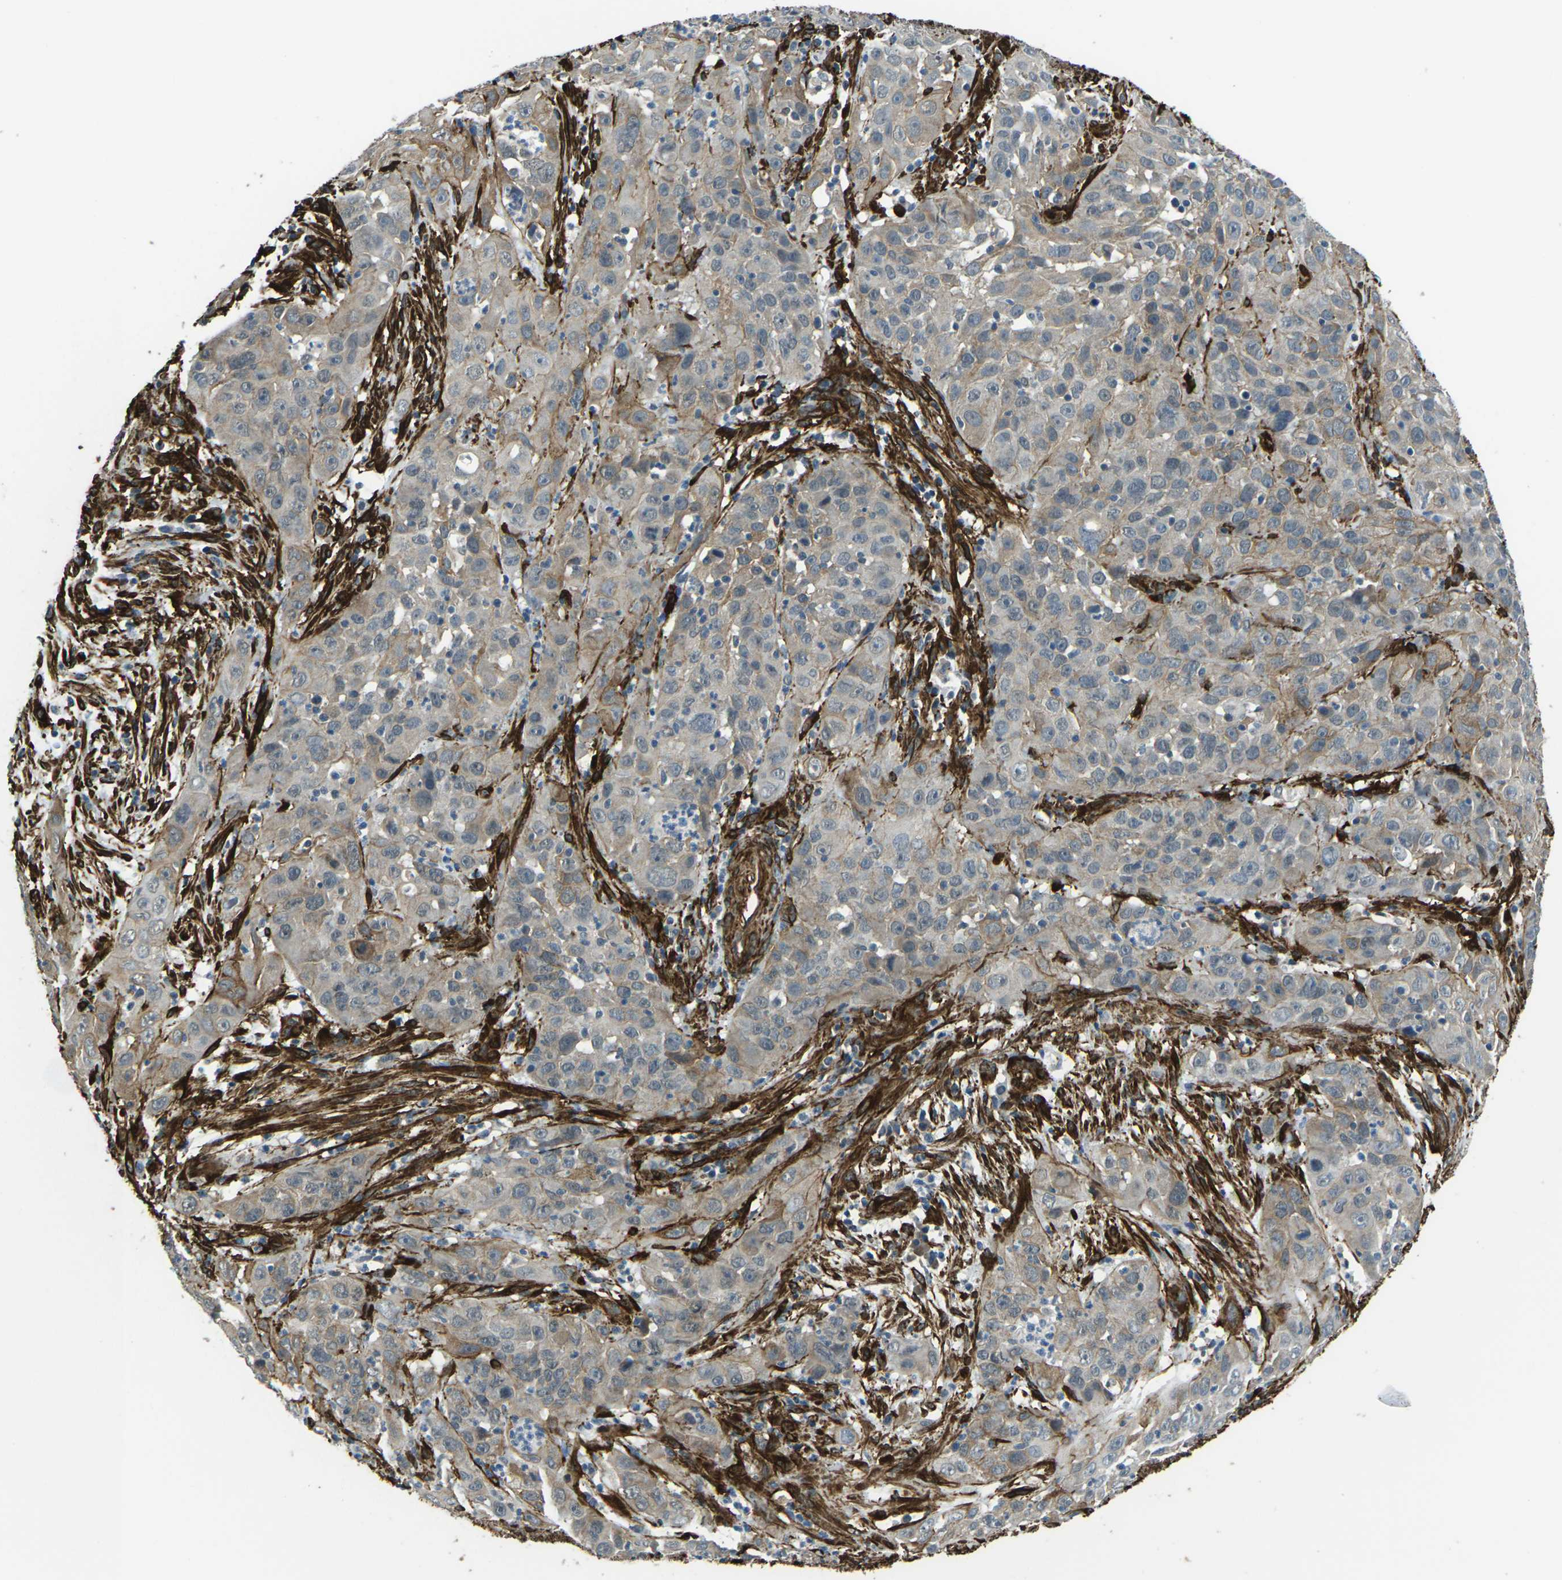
{"staining": {"intensity": "weak", "quantity": "<25%", "location": "cytoplasmic/membranous"}, "tissue": "cervical cancer", "cell_type": "Tumor cells", "image_type": "cancer", "snomed": [{"axis": "morphology", "description": "Squamous cell carcinoma, NOS"}, {"axis": "topography", "description": "Cervix"}], "caption": "Histopathology image shows no significant protein staining in tumor cells of squamous cell carcinoma (cervical). (DAB (3,3'-diaminobenzidine) immunohistochemistry (IHC) with hematoxylin counter stain).", "gene": "GRAMD1C", "patient": {"sex": "female", "age": 32}}